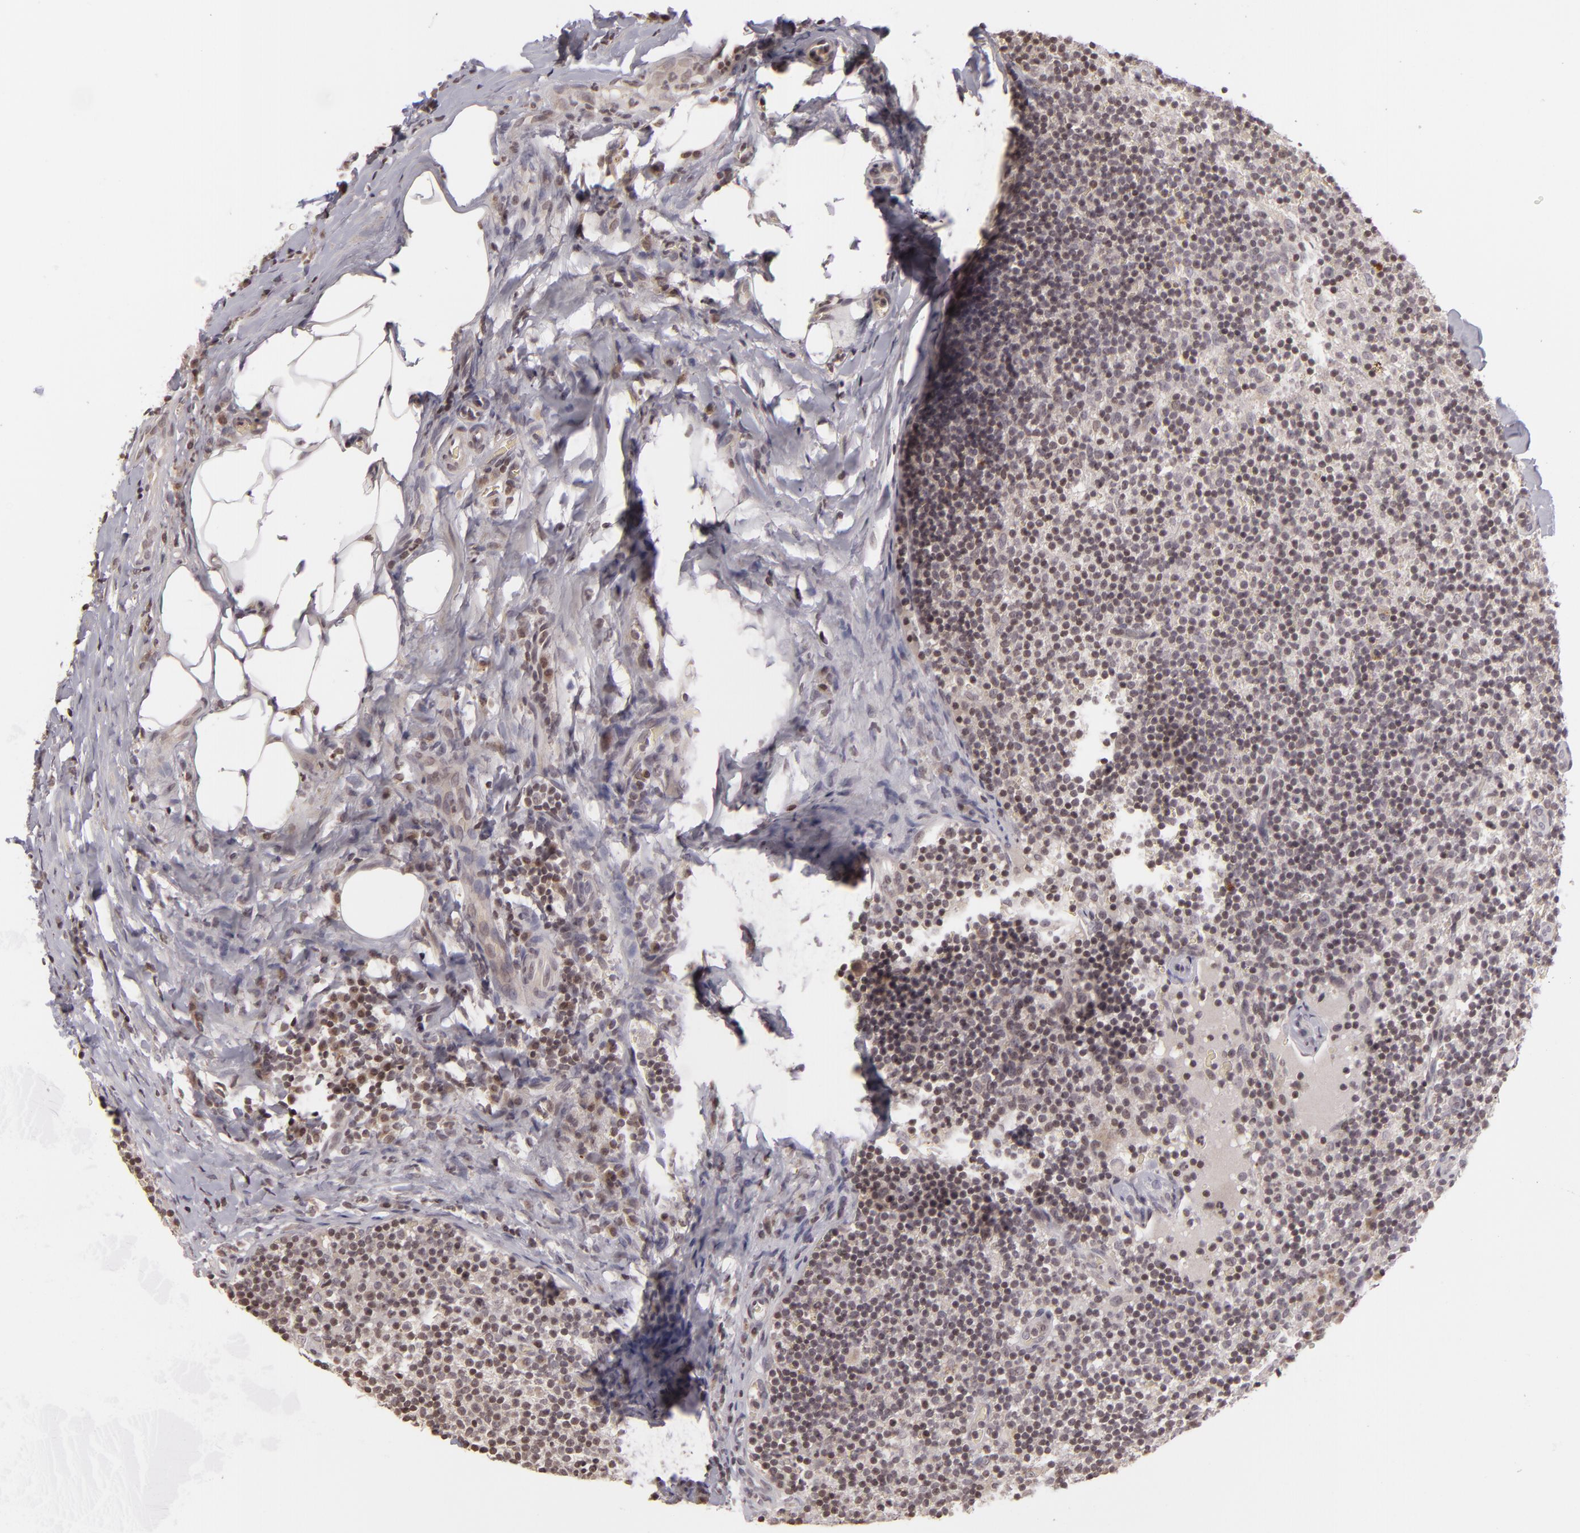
{"staining": {"intensity": "negative", "quantity": "none", "location": "none"}, "tissue": "lymph node", "cell_type": "Germinal center cells", "image_type": "normal", "snomed": [{"axis": "morphology", "description": "Normal tissue, NOS"}, {"axis": "morphology", "description": "Inflammation, NOS"}, {"axis": "topography", "description": "Lymph node"}], "caption": "A high-resolution image shows IHC staining of benign lymph node, which reveals no significant staining in germinal center cells.", "gene": "AKAP6", "patient": {"sex": "male", "age": 46}}